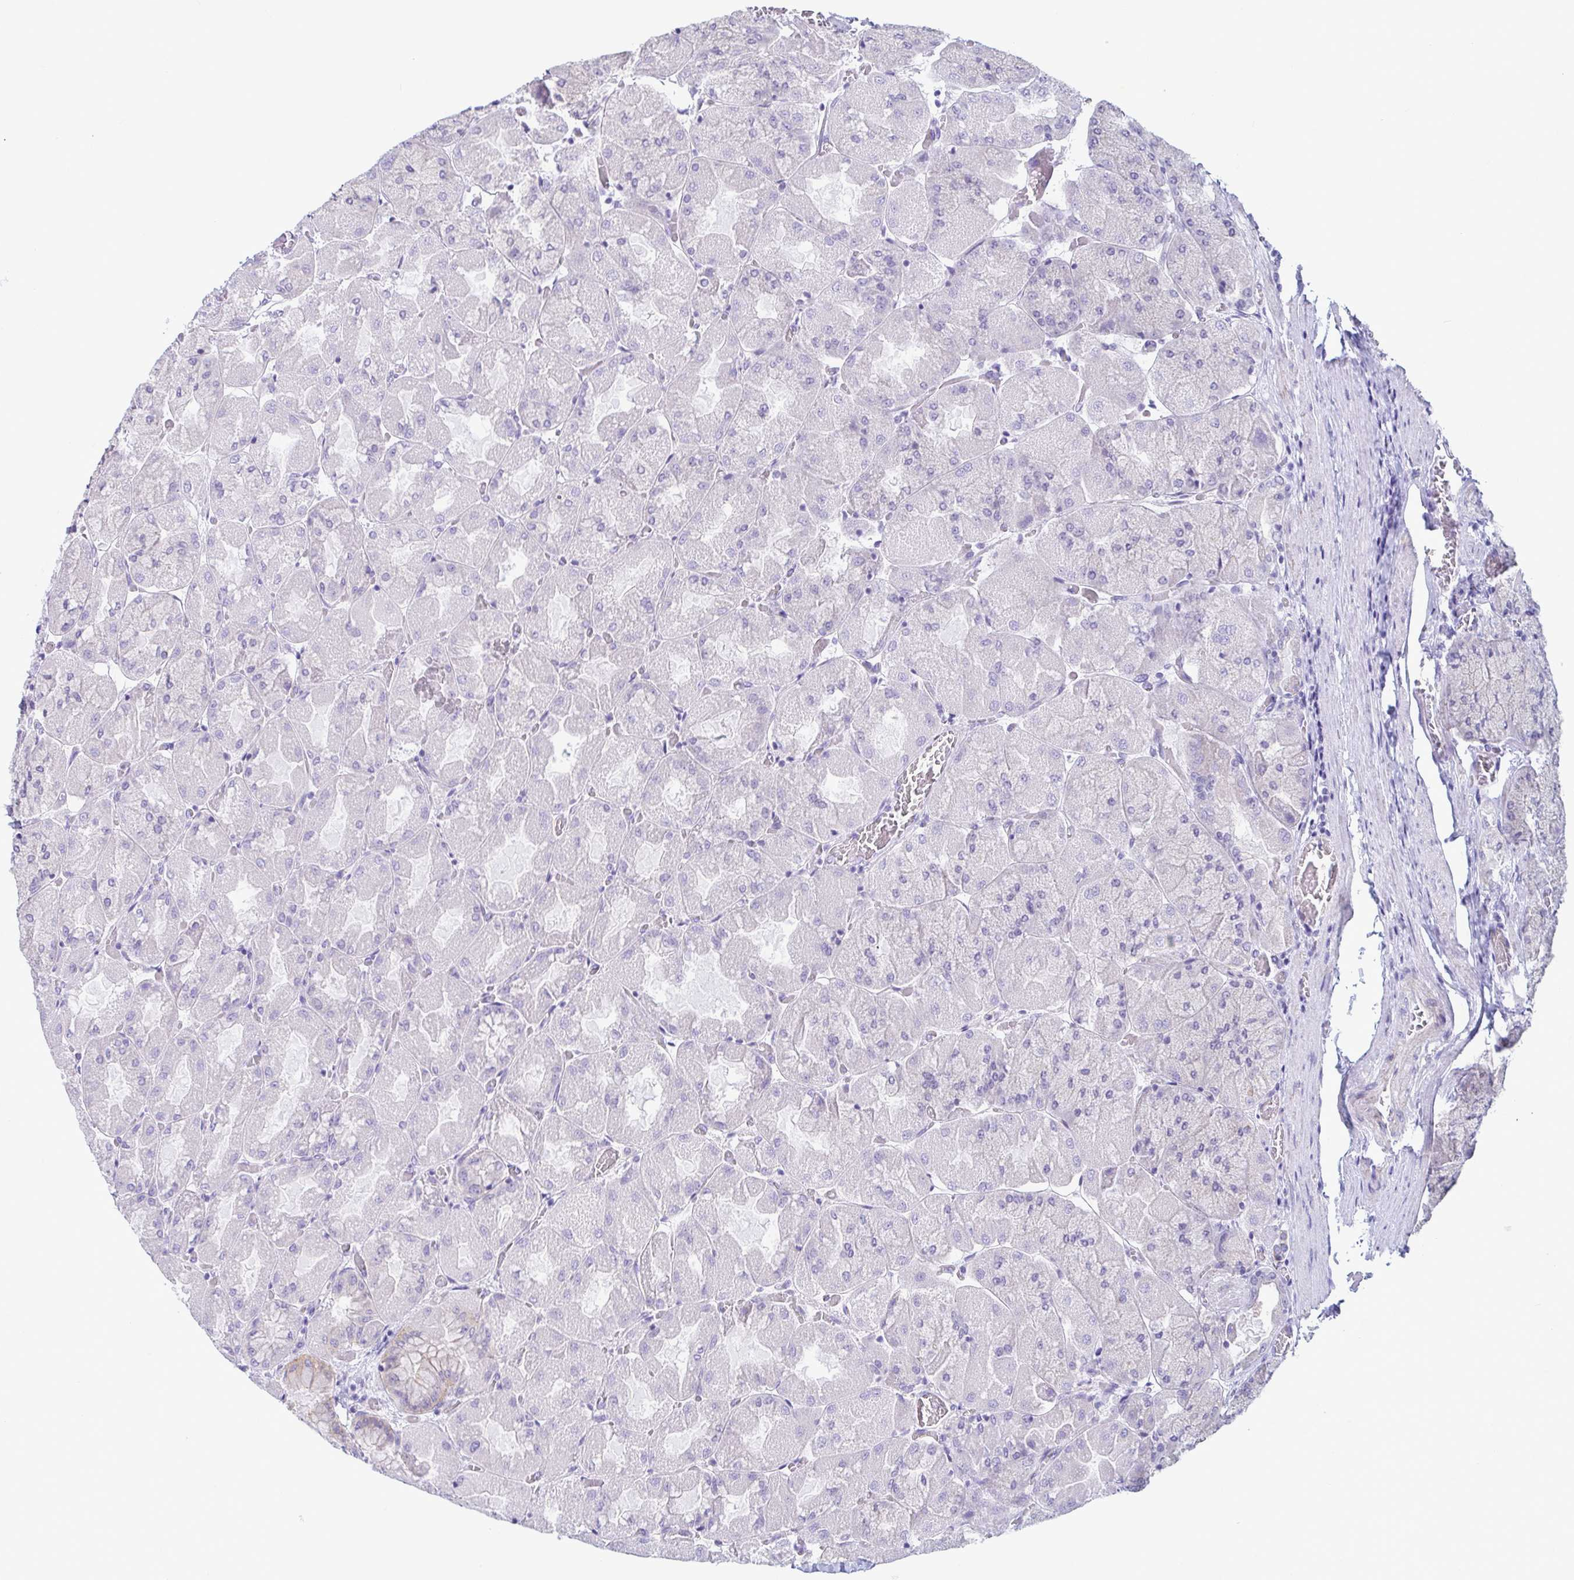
{"staining": {"intensity": "moderate", "quantity": "25%-75%", "location": "cytoplasmic/membranous"}, "tissue": "stomach", "cell_type": "Glandular cells", "image_type": "normal", "snomed": [{"axis": "morphology", "description": "Normal tissue, NOS"}, {"axis": "topography", "description": "Stomach"}], "caption": "Benign stomach exhibits moderate cytoplasmic/membranous staining in about 25%-75% of glandular cells, visualized by immunohistochemistry.", "gene": "TNNI2", "patient": {"sex": "female", "age": 61}}